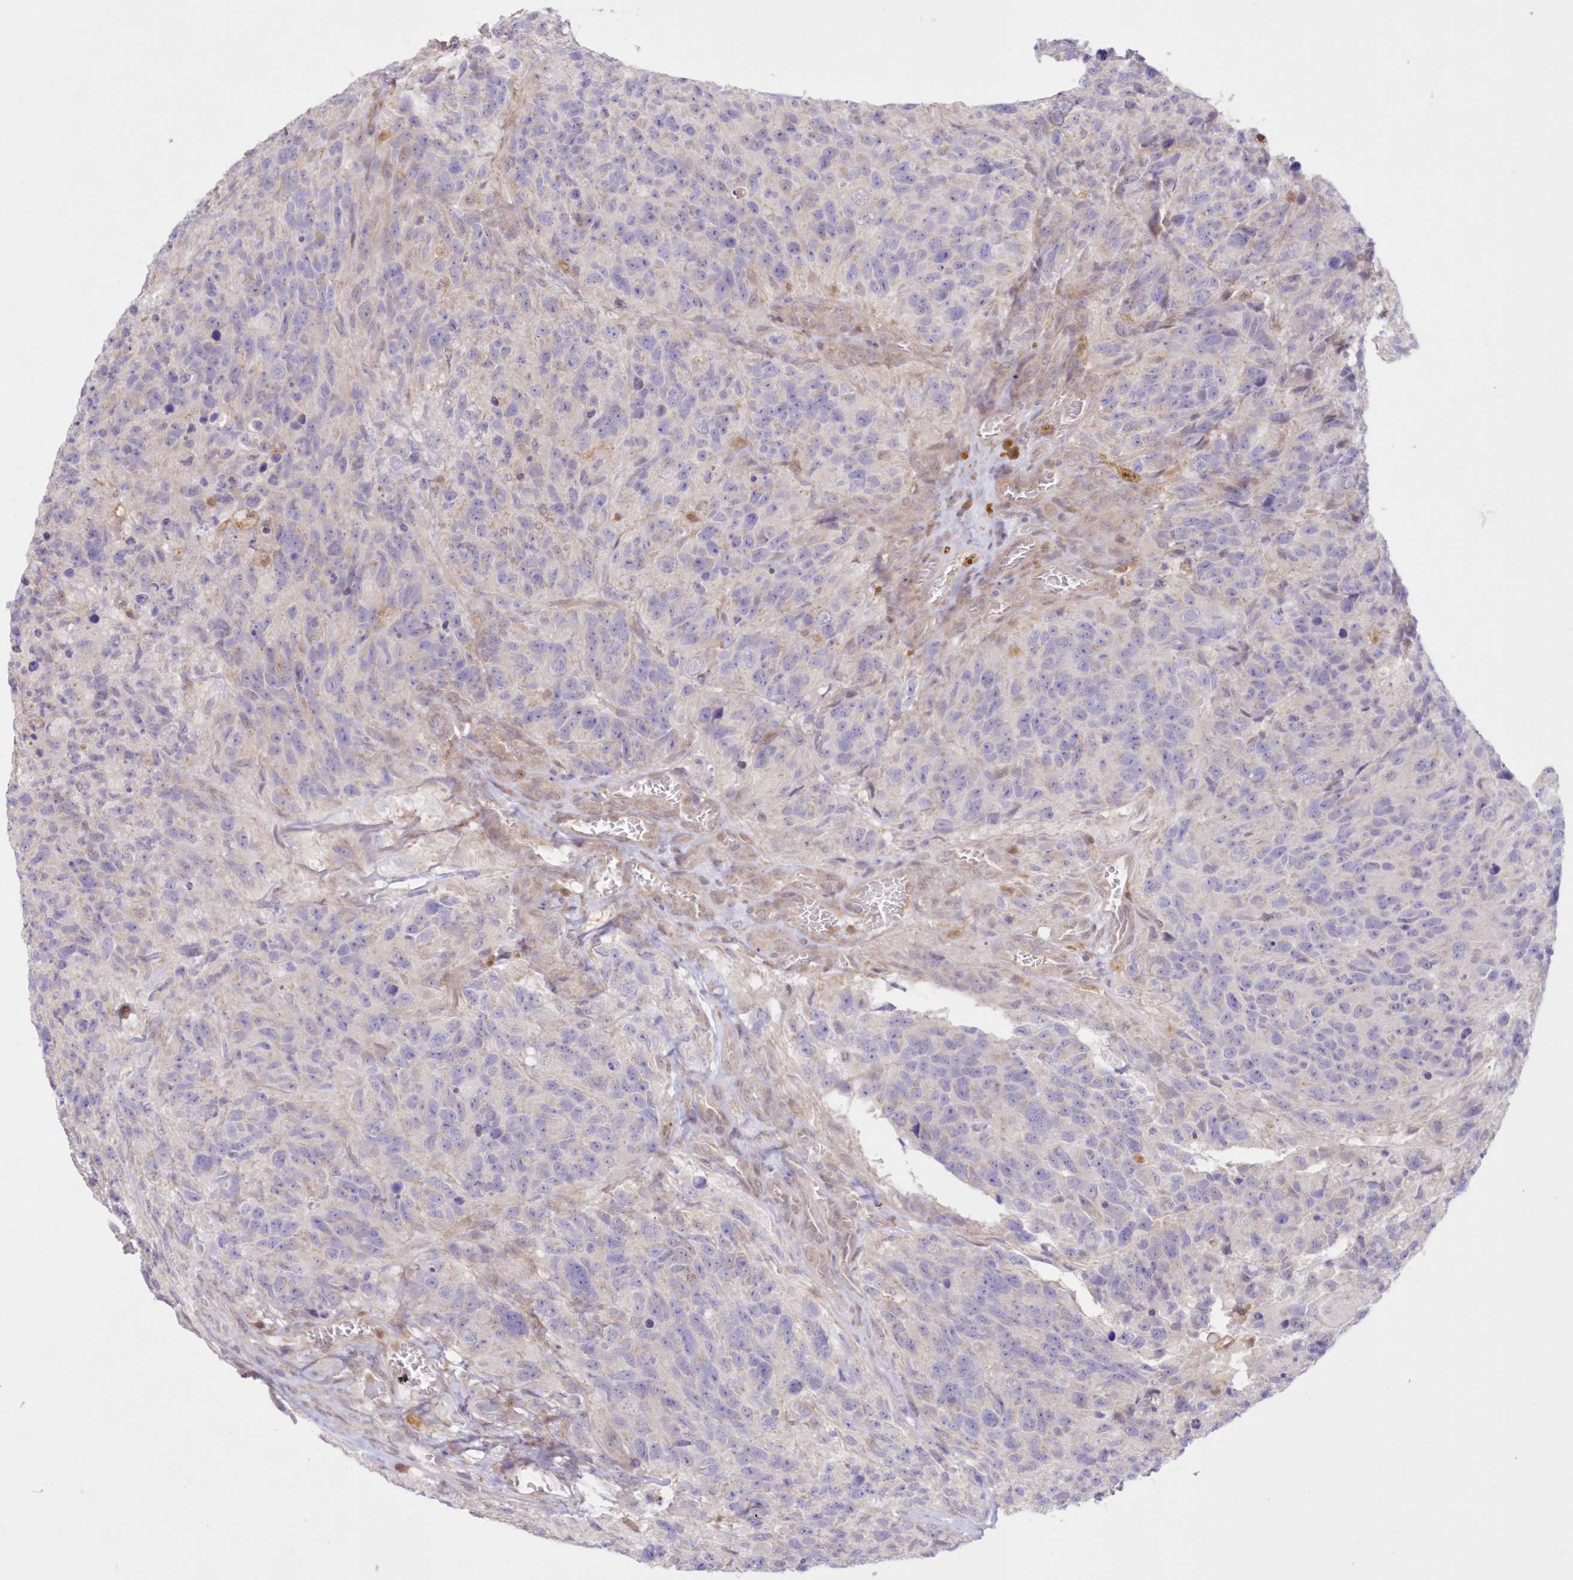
{"staining": {"intensity": "negative", "quantity": "none", "location": "none"}, "tissue": "glioma", "cell_type": "Tumor cells", "image_type": "cancer", "snomed": [{"axis": "morphology", "description": "Glioma, malignant, High grade"}, {"axis": "topography", "description": "Brain"}], "caption": "A high-resolution micrograph shows immunohistochemistry staining of glioma, which demonstrates no significant expression in tumor cells.", "gene": "RNPEP", "patient": {"sex": "male", "age": 69}}